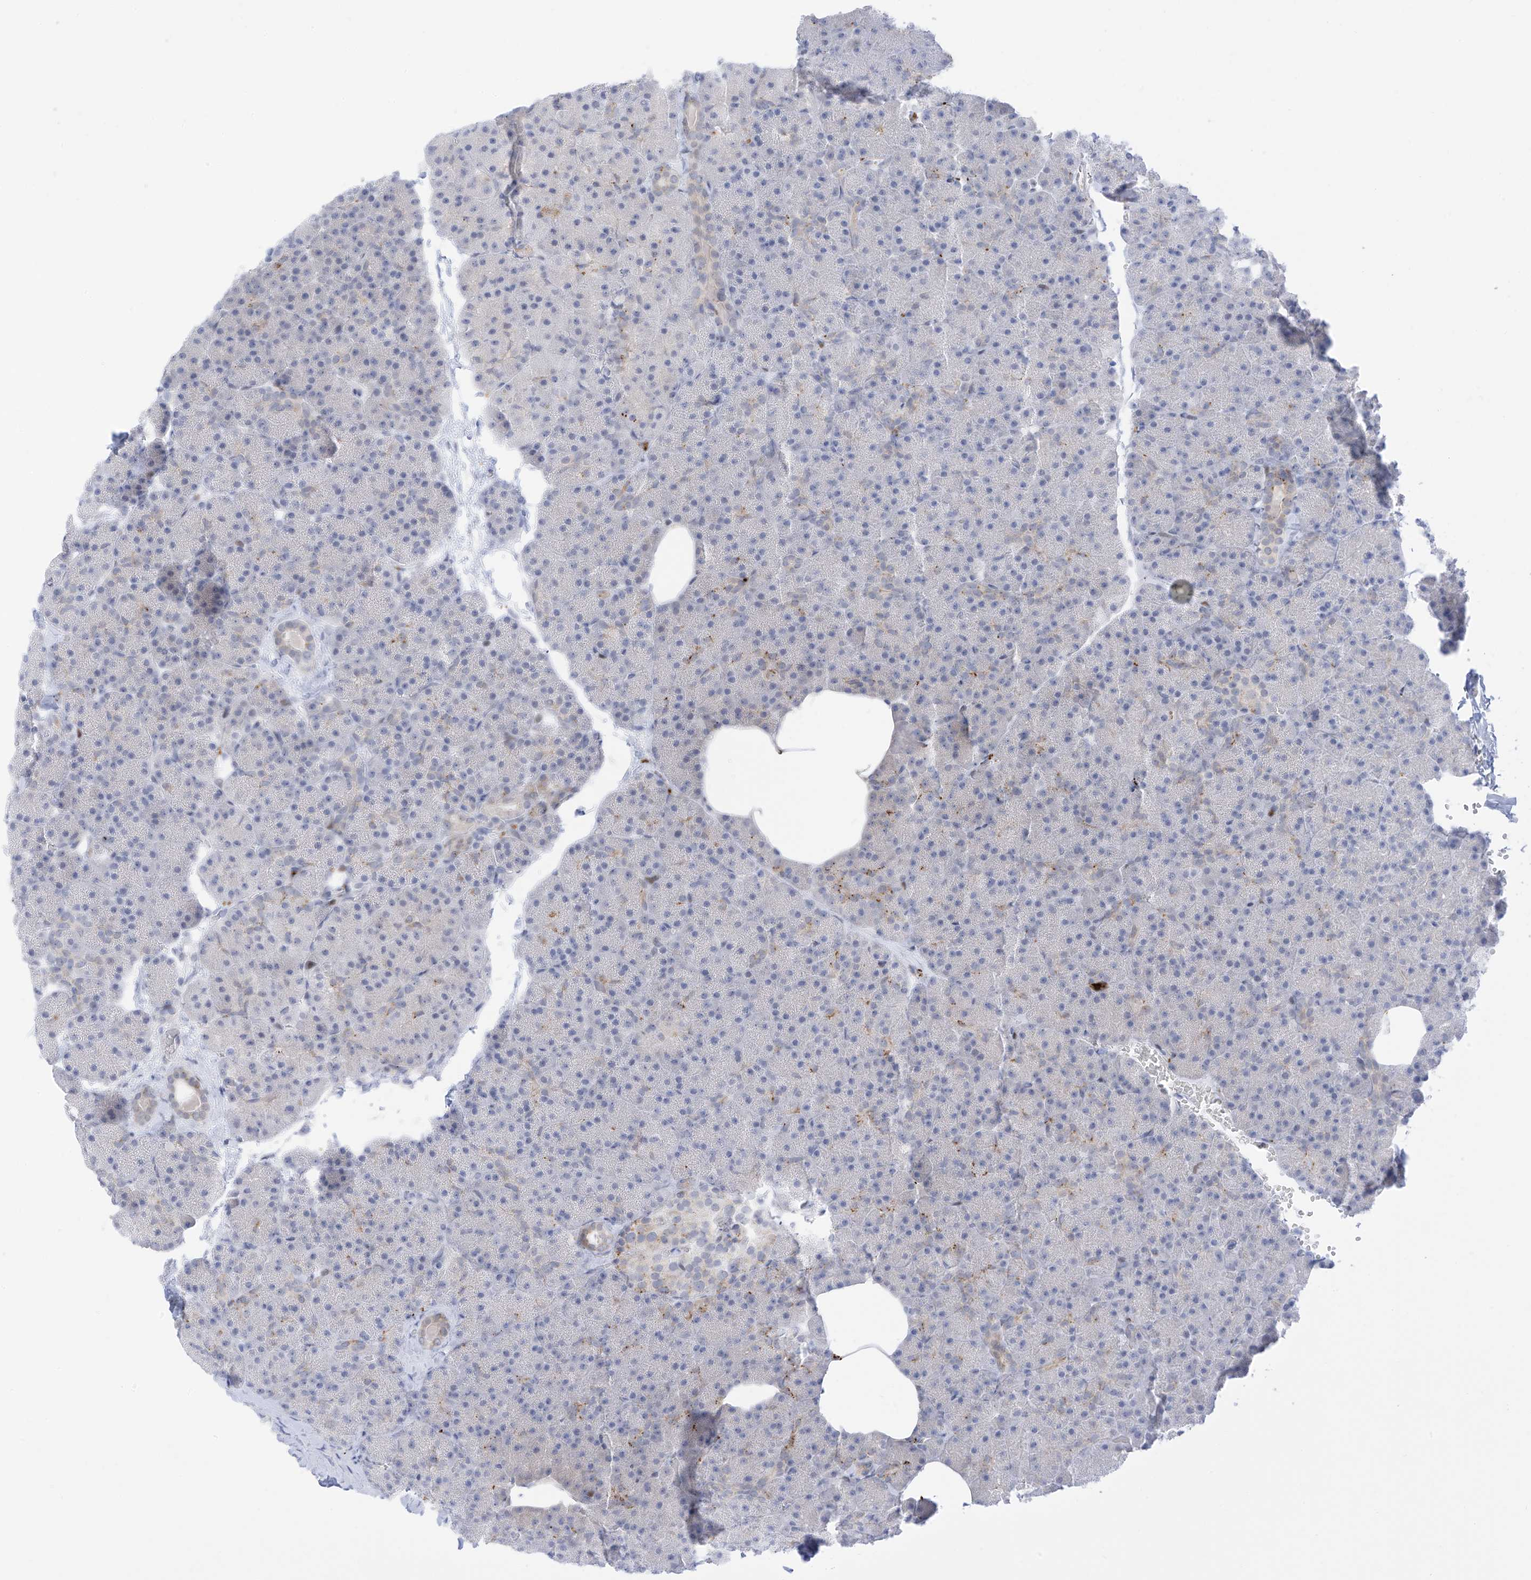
{"staining": {"intensity": "moderate", "quantity": "<25%", "location": "cytoplasmic/membranous"}, "tissue": "pancreas", "cell_type": "Exocrine glandular cells", "image_type": "normal", "snomed": [{"axis": "morphology", "description": "Normal tissue, NOS"}, {"axis": "morphology", "description": "Carcinoid, malignant, NOS"}, {"axis": "topography", "description": "Pancreas"}], "caption": "IHC of normal human pancreas demonstrates low levels of moderate cytoplasmic/membranous staining in about <25% of exocrine glandular cells. The staining was performed using DAB (3,3'-diaminobenzidine) to visualize the protein expression in brown, while the nuclei were stained in blue with hematoxylin (Magnification: 20x).", "gene": "PSPH", "patient": {"sex": "female", "age": 35}}